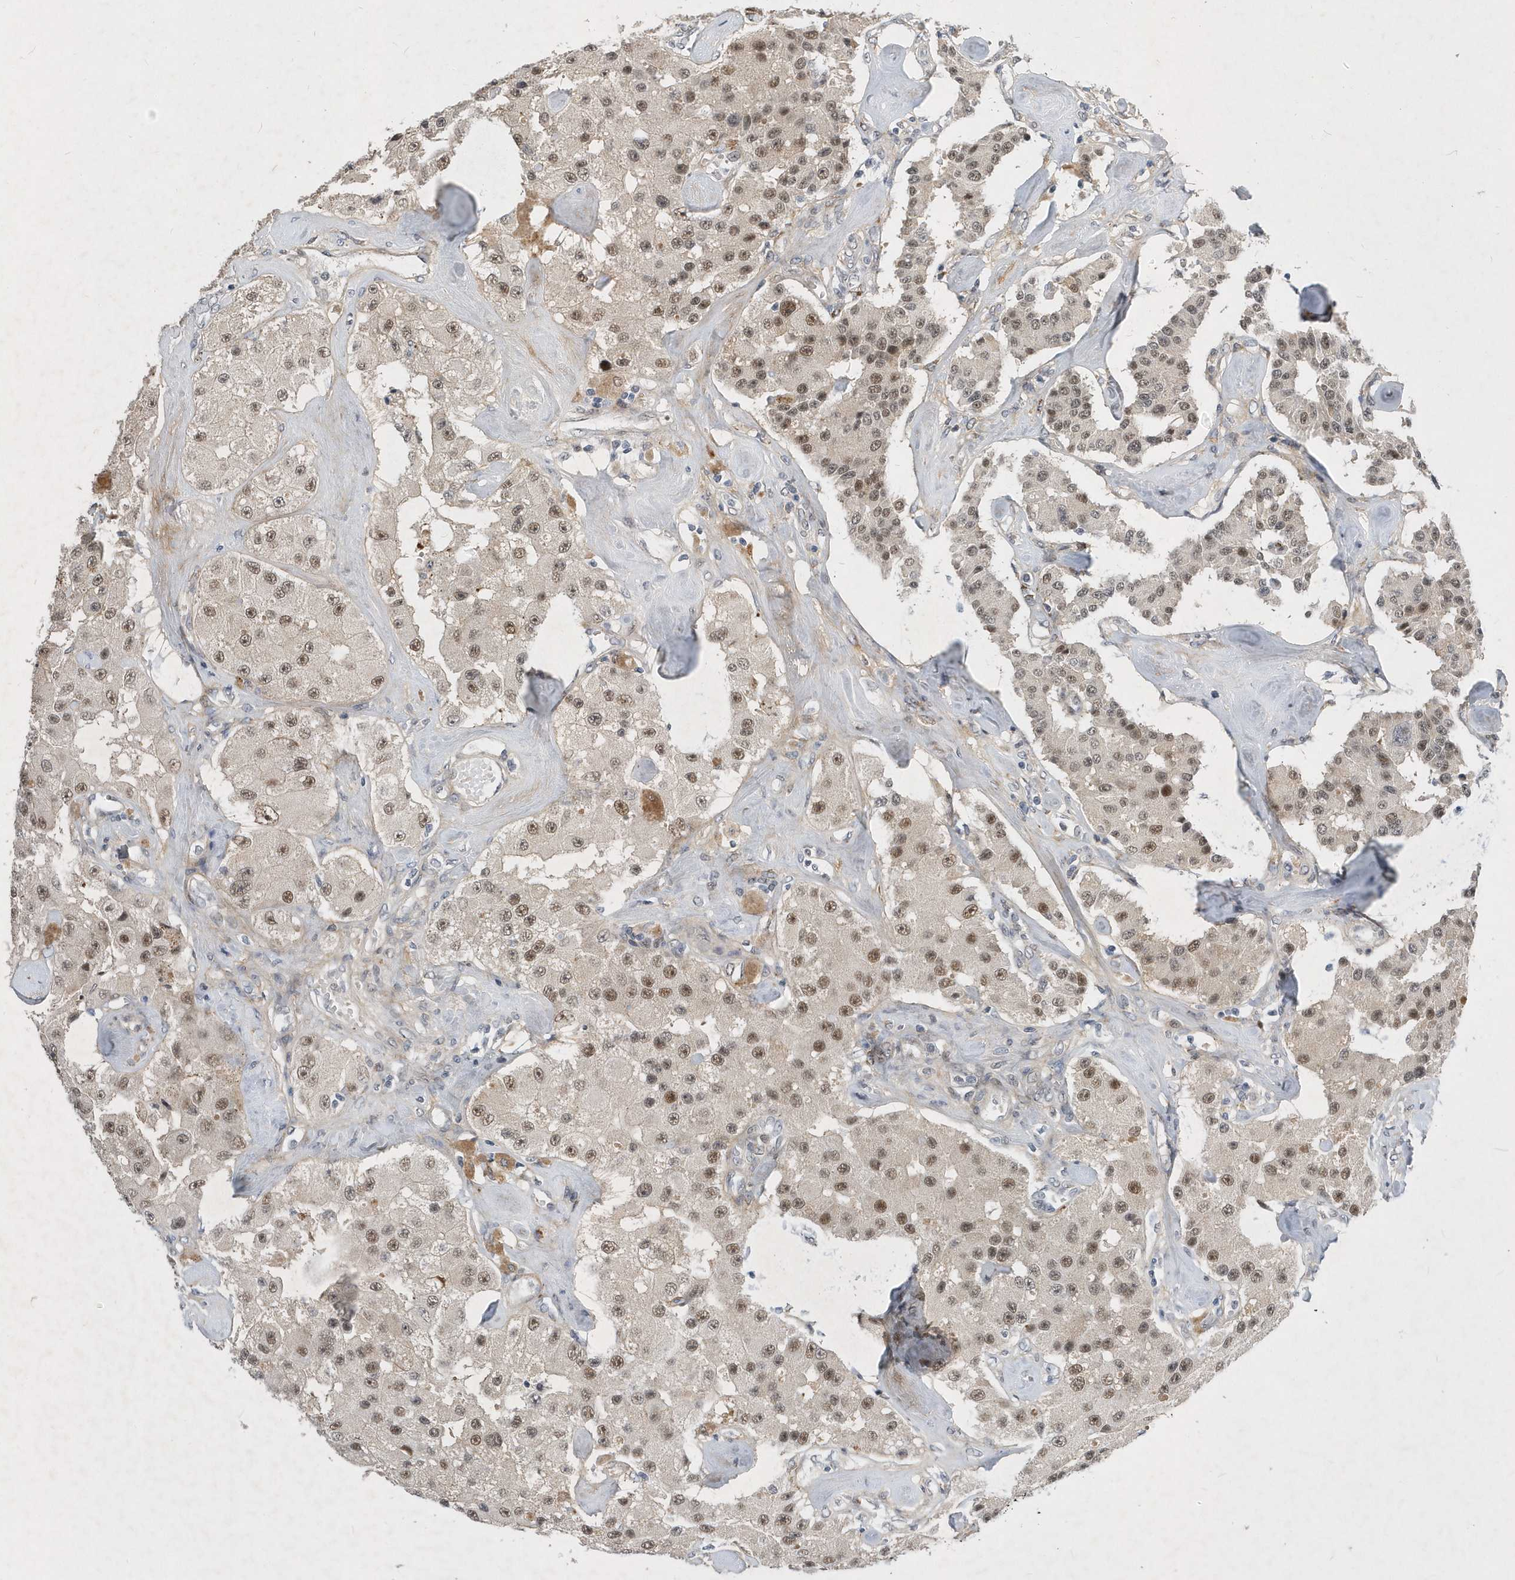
{"staining": {"intensity": "moderate", "quantity": ">75%", "location": "nuclear"}, "tissue": "carcinoid", "cell_type": "Tumor cells", "image_type": "cancer", "snomed": [{"axis": "morphology", "description": "Carcinoid, malignant, NOS"}, {"axis": "topography", "description": "Pancreas"}], "caption": "This histopathology image exhibits IHC staining of human carcinoid, with medium moderate nuclear expression in approximately >75% of tumor cells.", "gene": "FAM217A", "patient": {"sex": "male", "age": 41}}